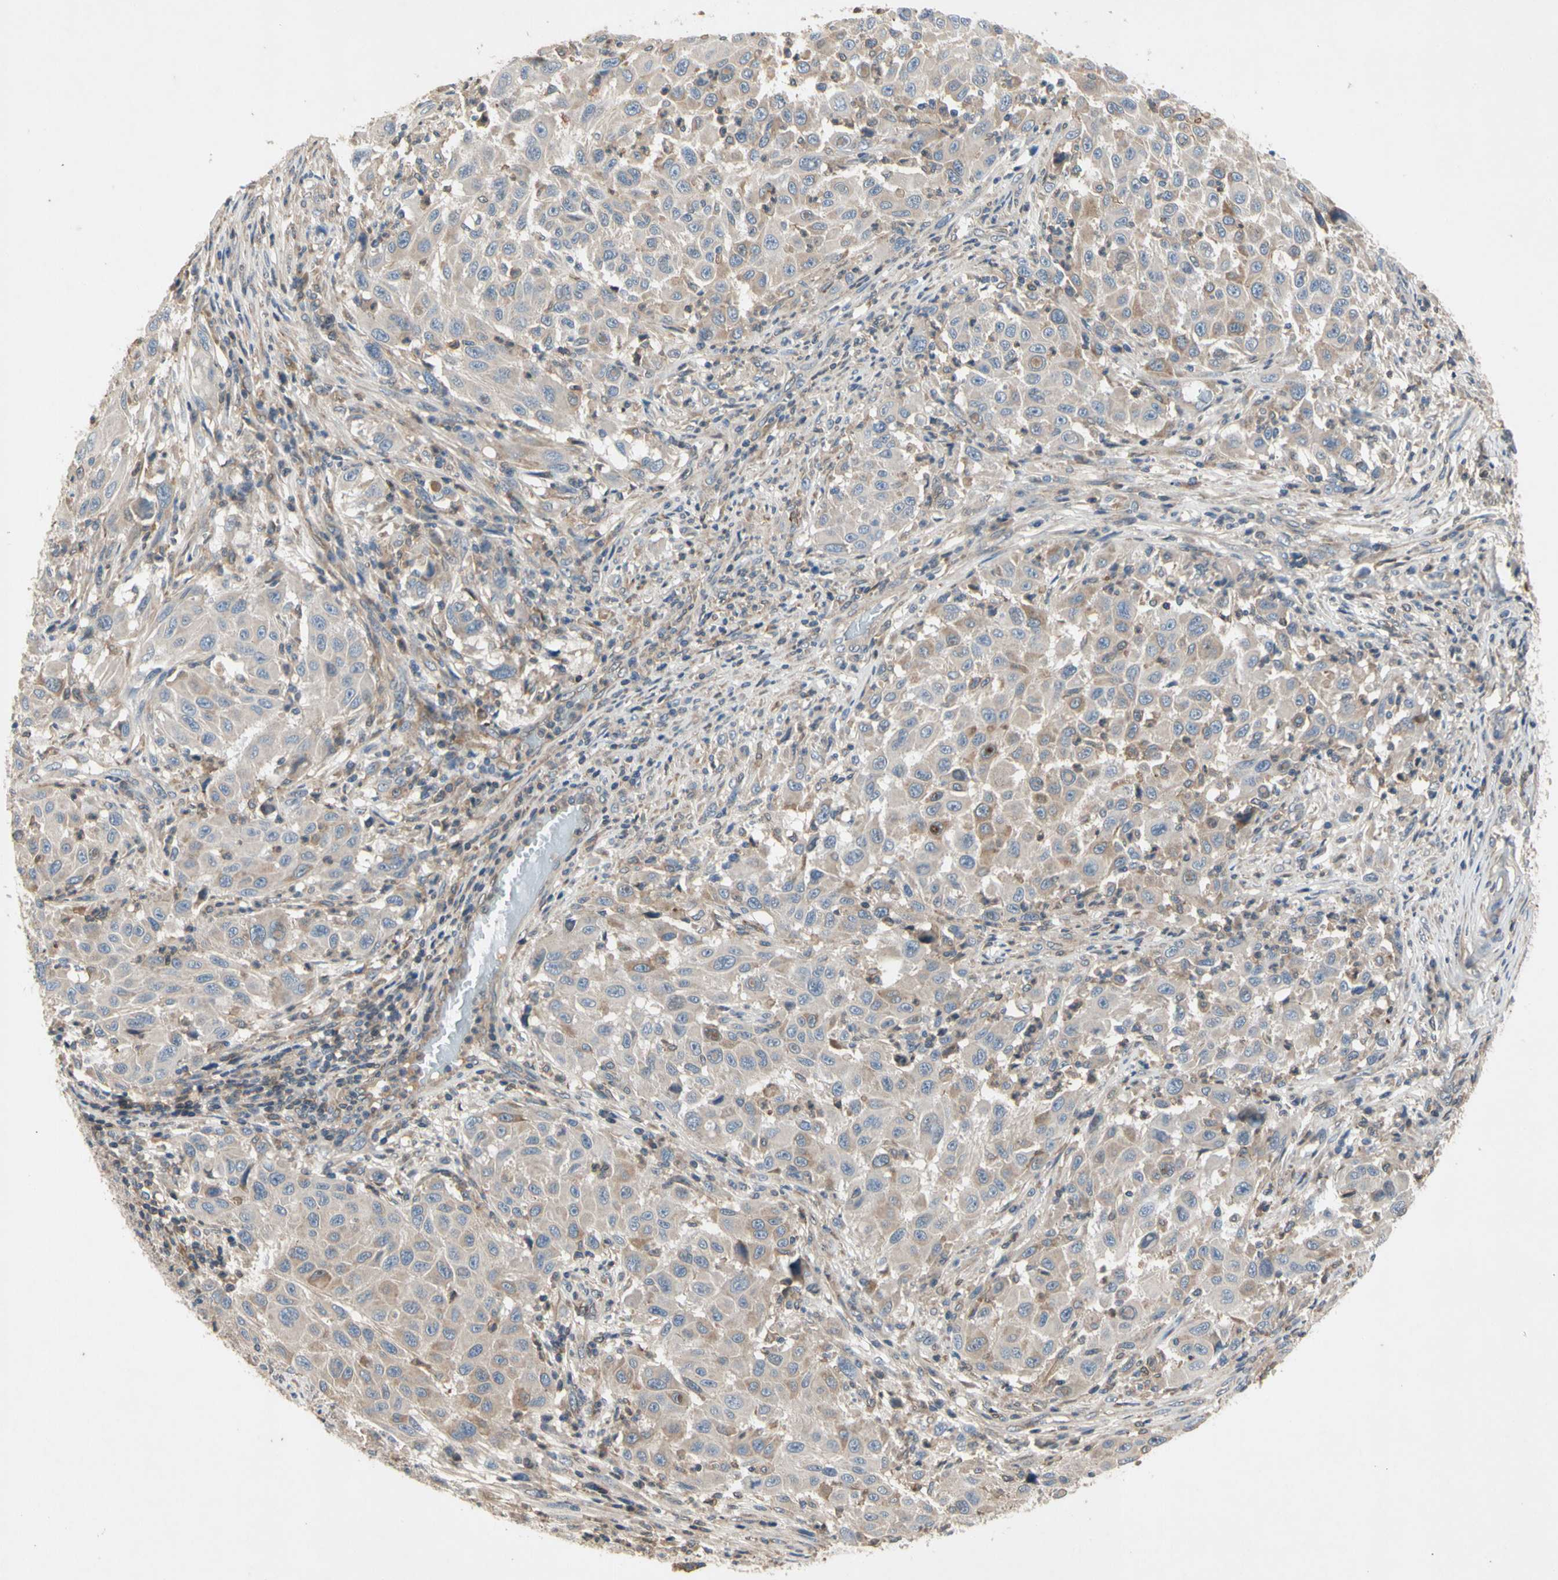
{"staining": {"intensity": "moderate", "quantity": "<25%", "location": "cytoplasmic/membranous"}, "tissue": "melanoma", "cell_type": "Tumor cells", "image_type": "cancer", "snomed": [{"axis": "morphology", "description": "Malignant melanoma, Metastatic site"}, {"axis": "topography", "description": "Lymph node"}], "caption": "A photomicrograph showing moderate cytoplasmic/membranous staining in about <25% of tumor cells in melanoma, as visualized by brown immunohistochemical staining.", "gene": "CRTAC1", "patient": {"sex": "male", "age": 61}}